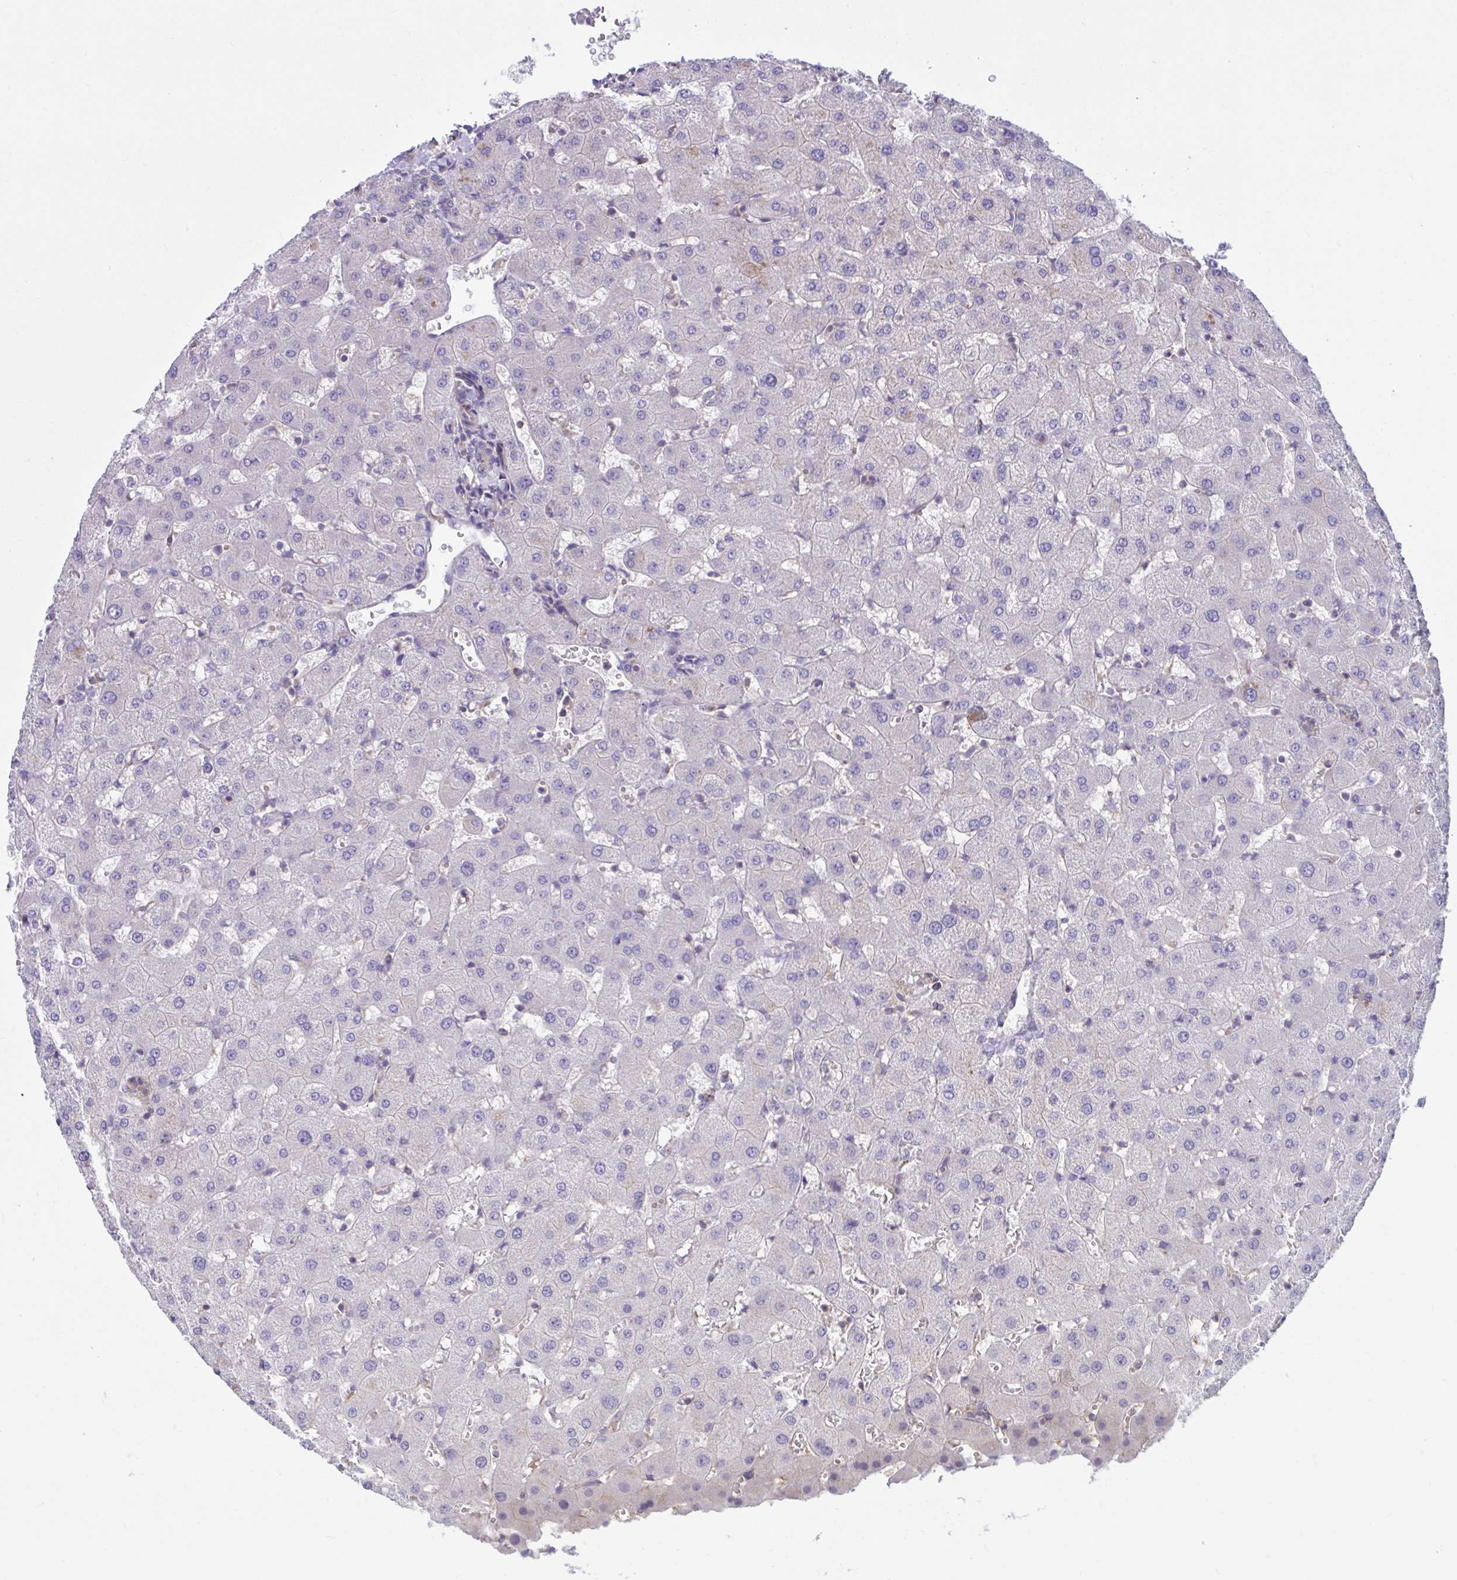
{"staining": {"intensity": "weak", "quantity": "25%-75%", "location": "cytoplasmic/membranous"}, "tissue": "liver", "cell_type": "Cholangiocytes", "image_type": "normal", "snomed": [{"axis": "morphology", "description": "Normal tissue, NOS"}, {"axis": "topography", "description": "Liver"}], "caption": "The photomicrograph shows a brown stain indicating the presence of a protein in the cytoplasmic/membranous of cholangiocytes in liver. Nuclei are stained in blue.", "gene": "IST1", "patient": {"sex": "female", "age": 63}}